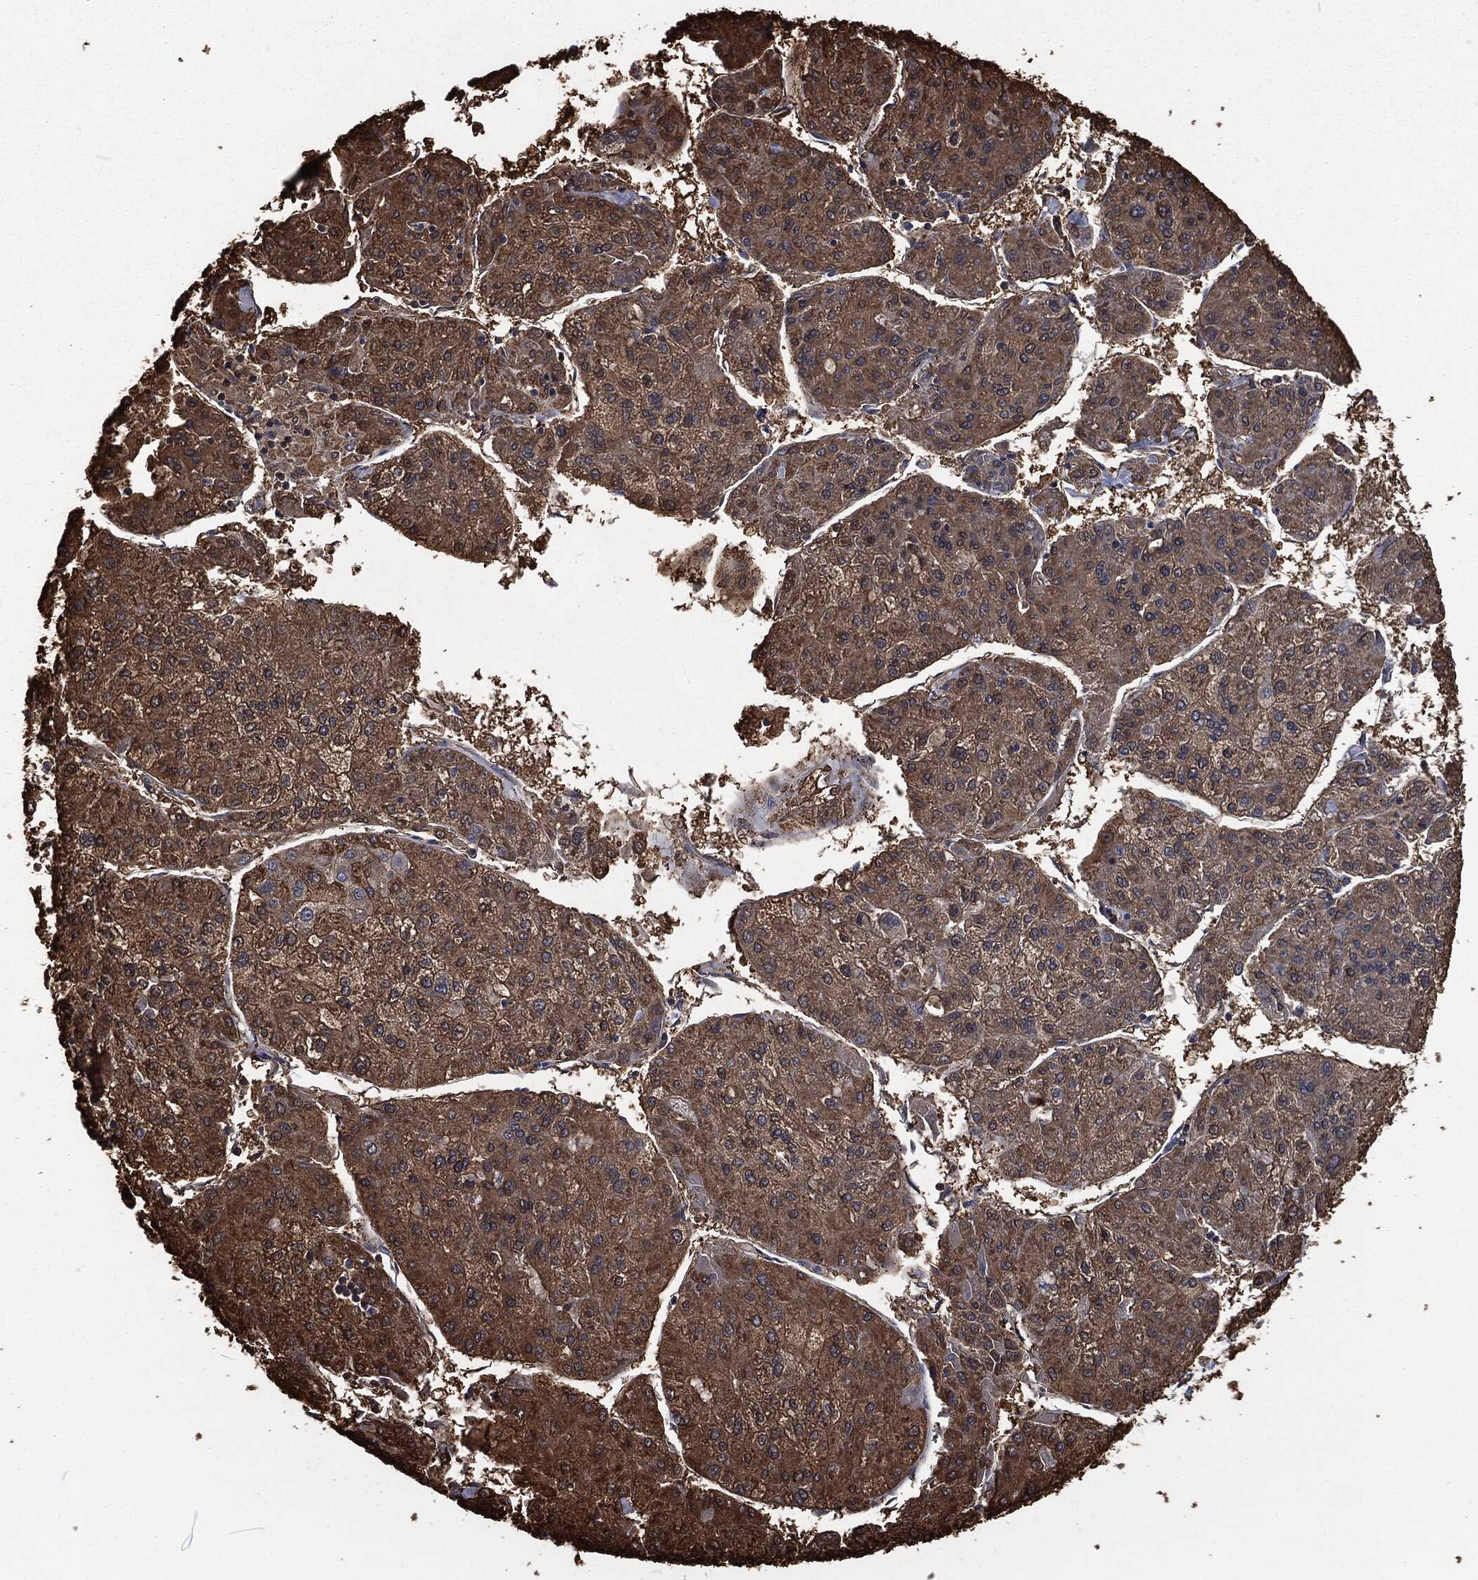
{"staining": {"intensity": "moderate", "quantity": ">75%", "location": "cytoplasmic/membranous"}, "tissue": "liver cancer", "cell_type": "Tumor cells", "image_type": "cancer", "snomed": [{"axis": "morphology", "description": "Carcinoma, Hepatocellular, NOS"}, {"axis": "topography", "description": "Liver"}], "caption": "Brown immunohistochemical staining in human liver hepatocellular carcinoma demonstrates moderate cytoplasmic/membranous expression in about >75% of tumor cells.", "gene": "PRDX4", "patient": {"sex": "male", "age": 43}}